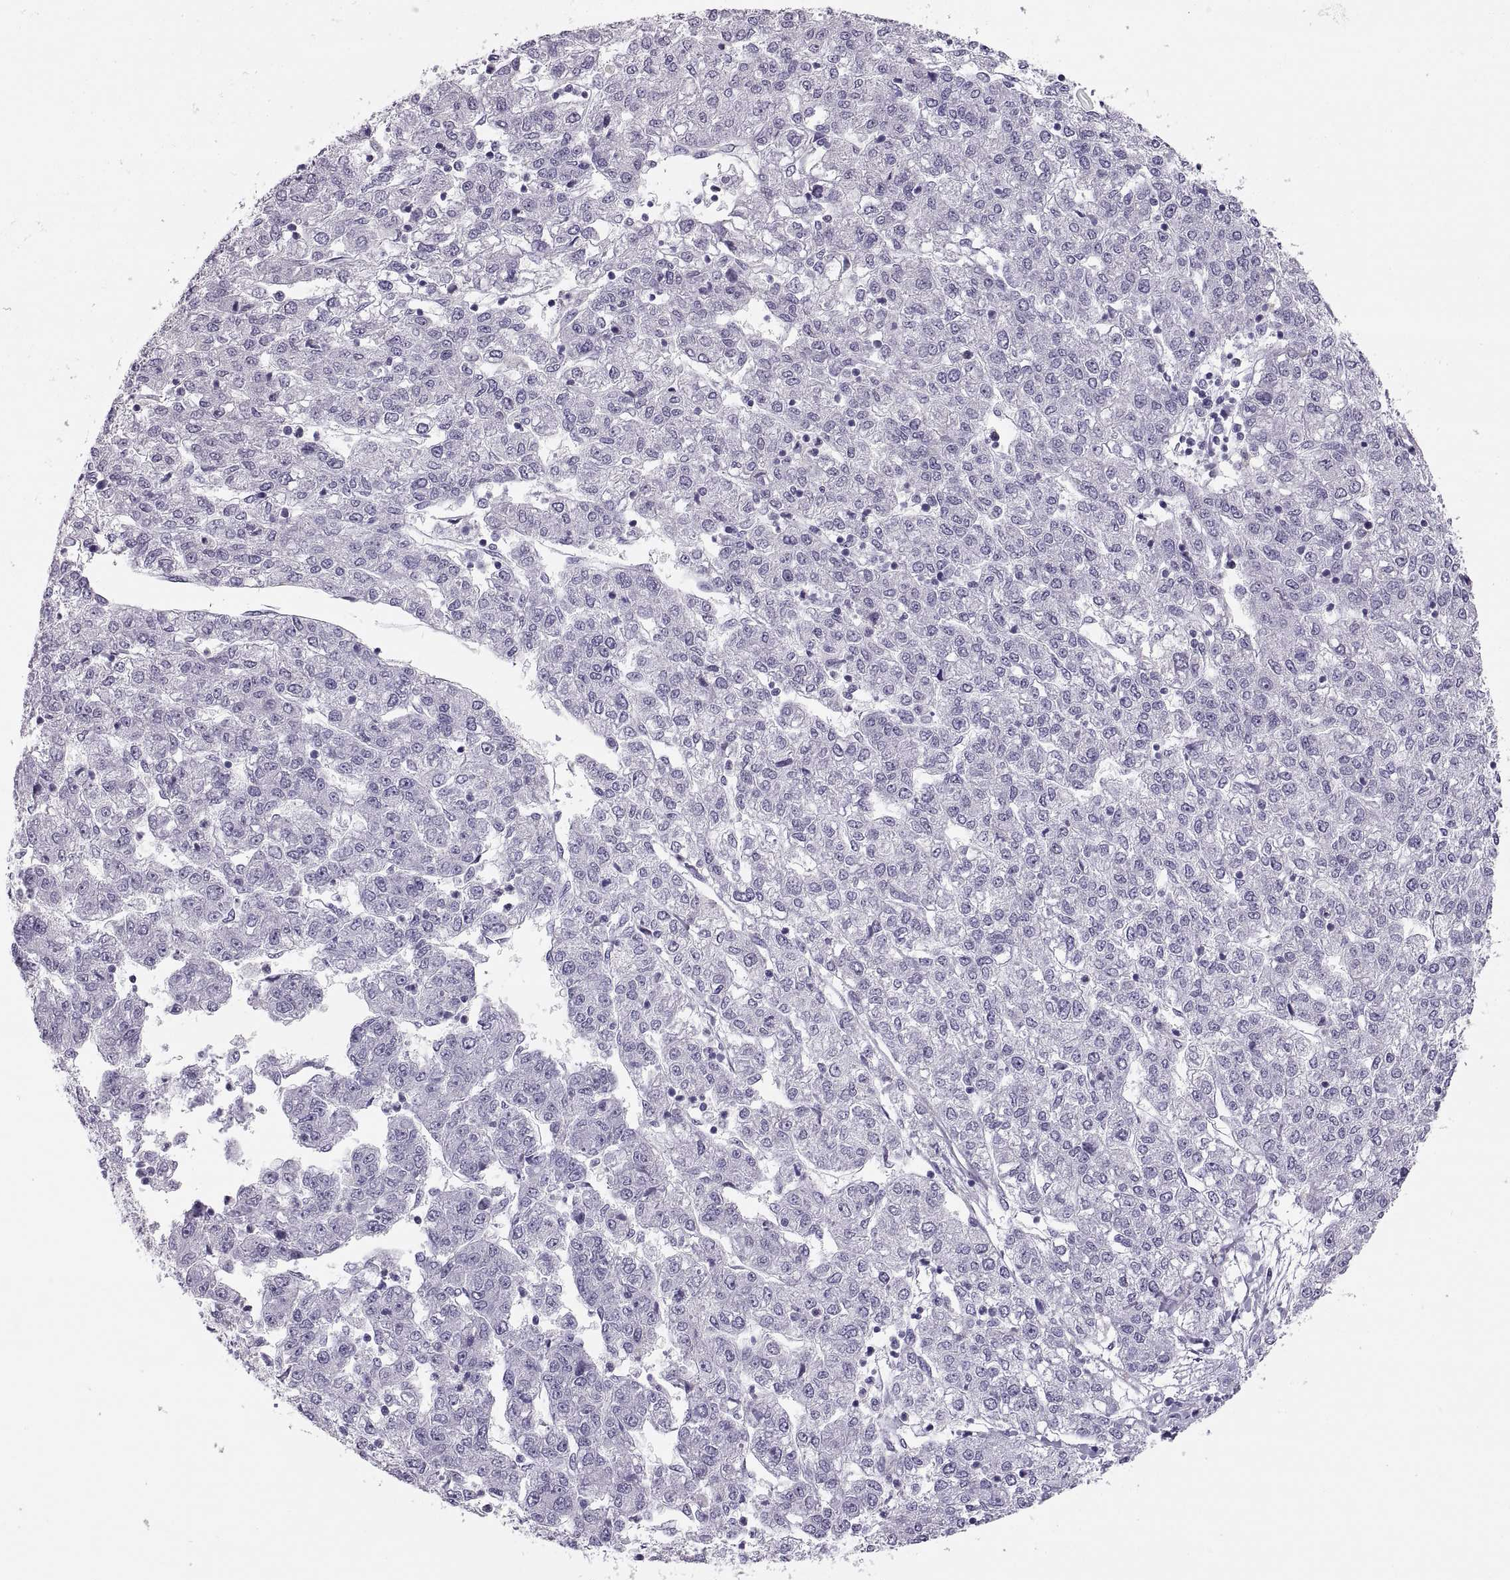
{"staining": {"intensity": "negative", "quantity": "none", "location": "none"}, "tissue": "liver cancer", "cell_type": "Tumor cells", "image_type": "cancer", "snomed": [{"axis": "morphology", "description": "Carcinoma, Hepatocellular, NOS"}, {"axis": "topography", "description": "Liver"}], "caption": "Immunohistochemical staining of human liver hepatocellular carcinoma shows no significant expression in tumor cells.", "gene": "QRICH2", "patient": {"sex": "male", "age": 56}}